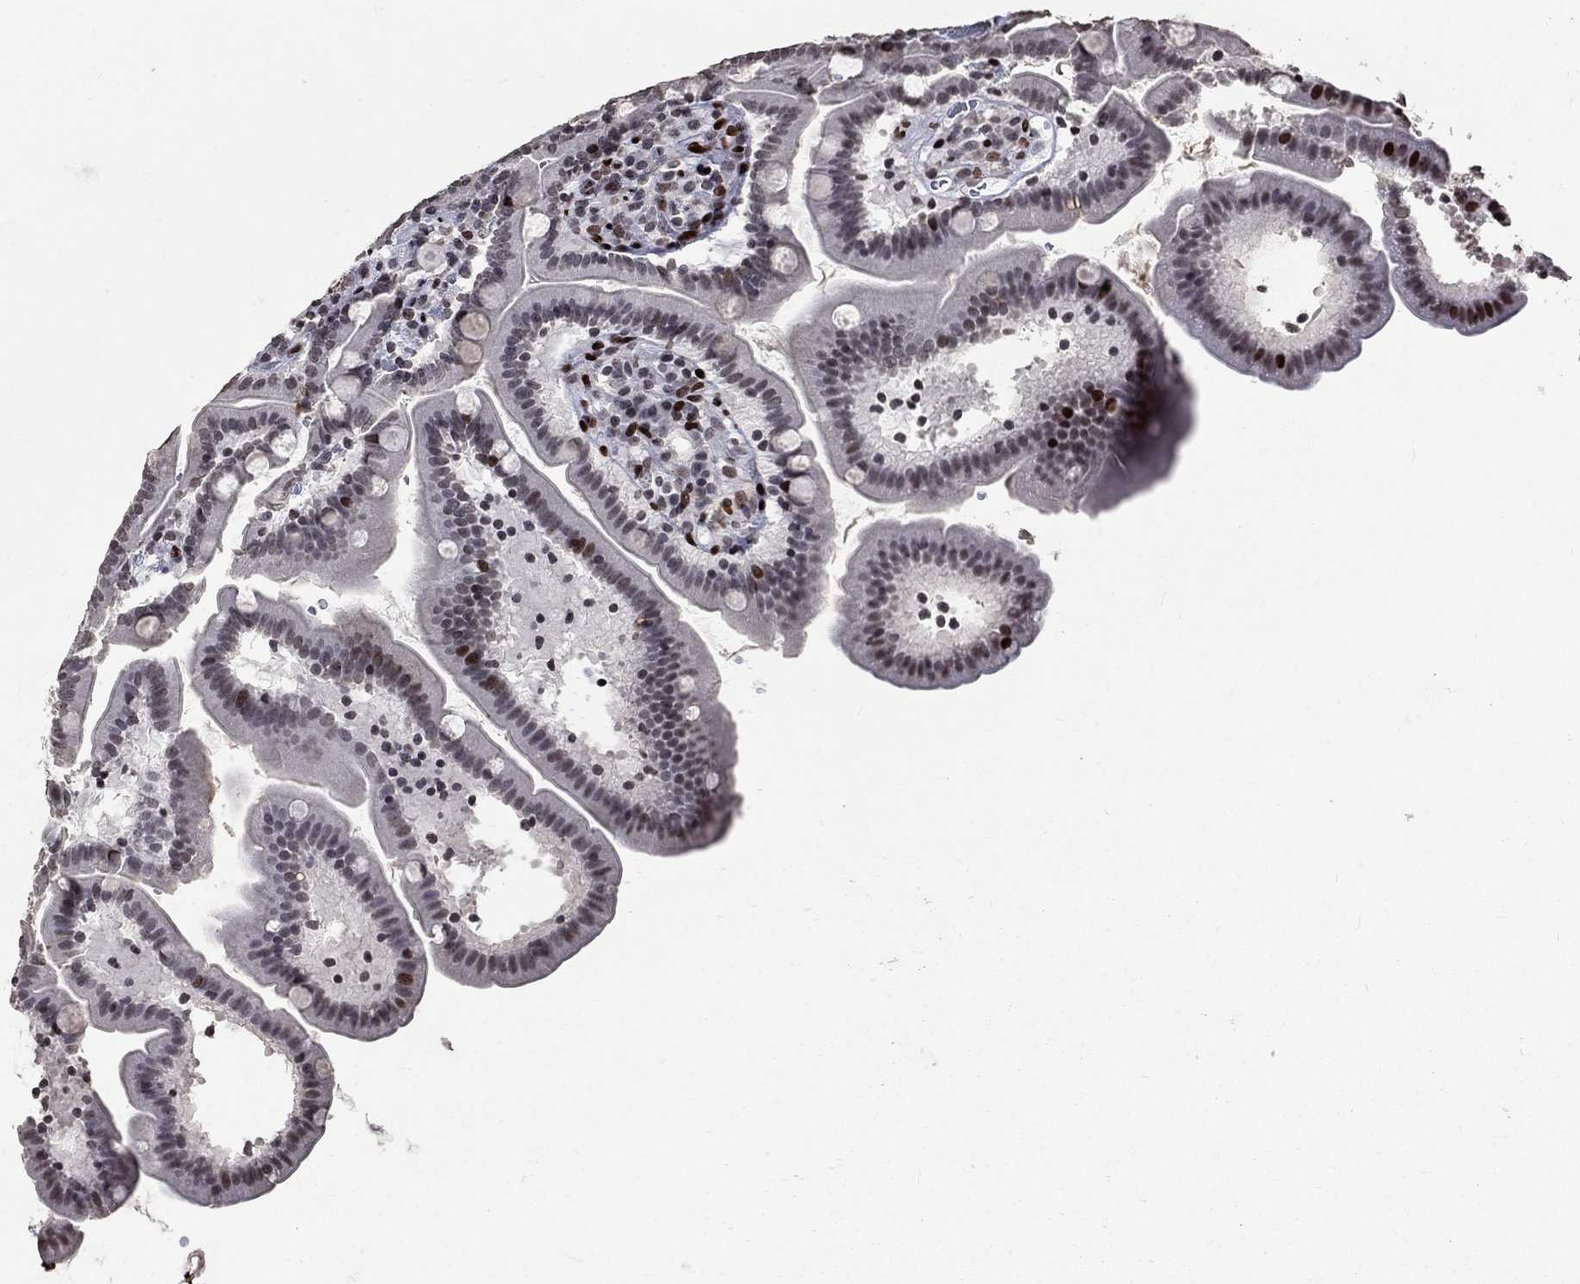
{"staining": {"intensity": "strong", "quantity": "<25%", "location": "nuclear"}, "tissue": "duodenum", "cell_type": "Glandular cells", "image_type": "normal", "snomed": [{"axis": "morphology", "description": "Normal tissue, NOS"}, {"axis": "topography", "description": "Duodenum"}], "caption": "The micrograph demonstrates staining of normal duodenum, revealing strong nuclear protein expression (brown color) within glandular cells. The staining was performed using DAB (3,3'-diaminobenzidine) to visualize the protein expression in brown, while the nuclei were stained in blue with hematoxylin (Magnification: 20x).", "gene": "SRSF3", "patient": {"sex": "female", "age": 67}}